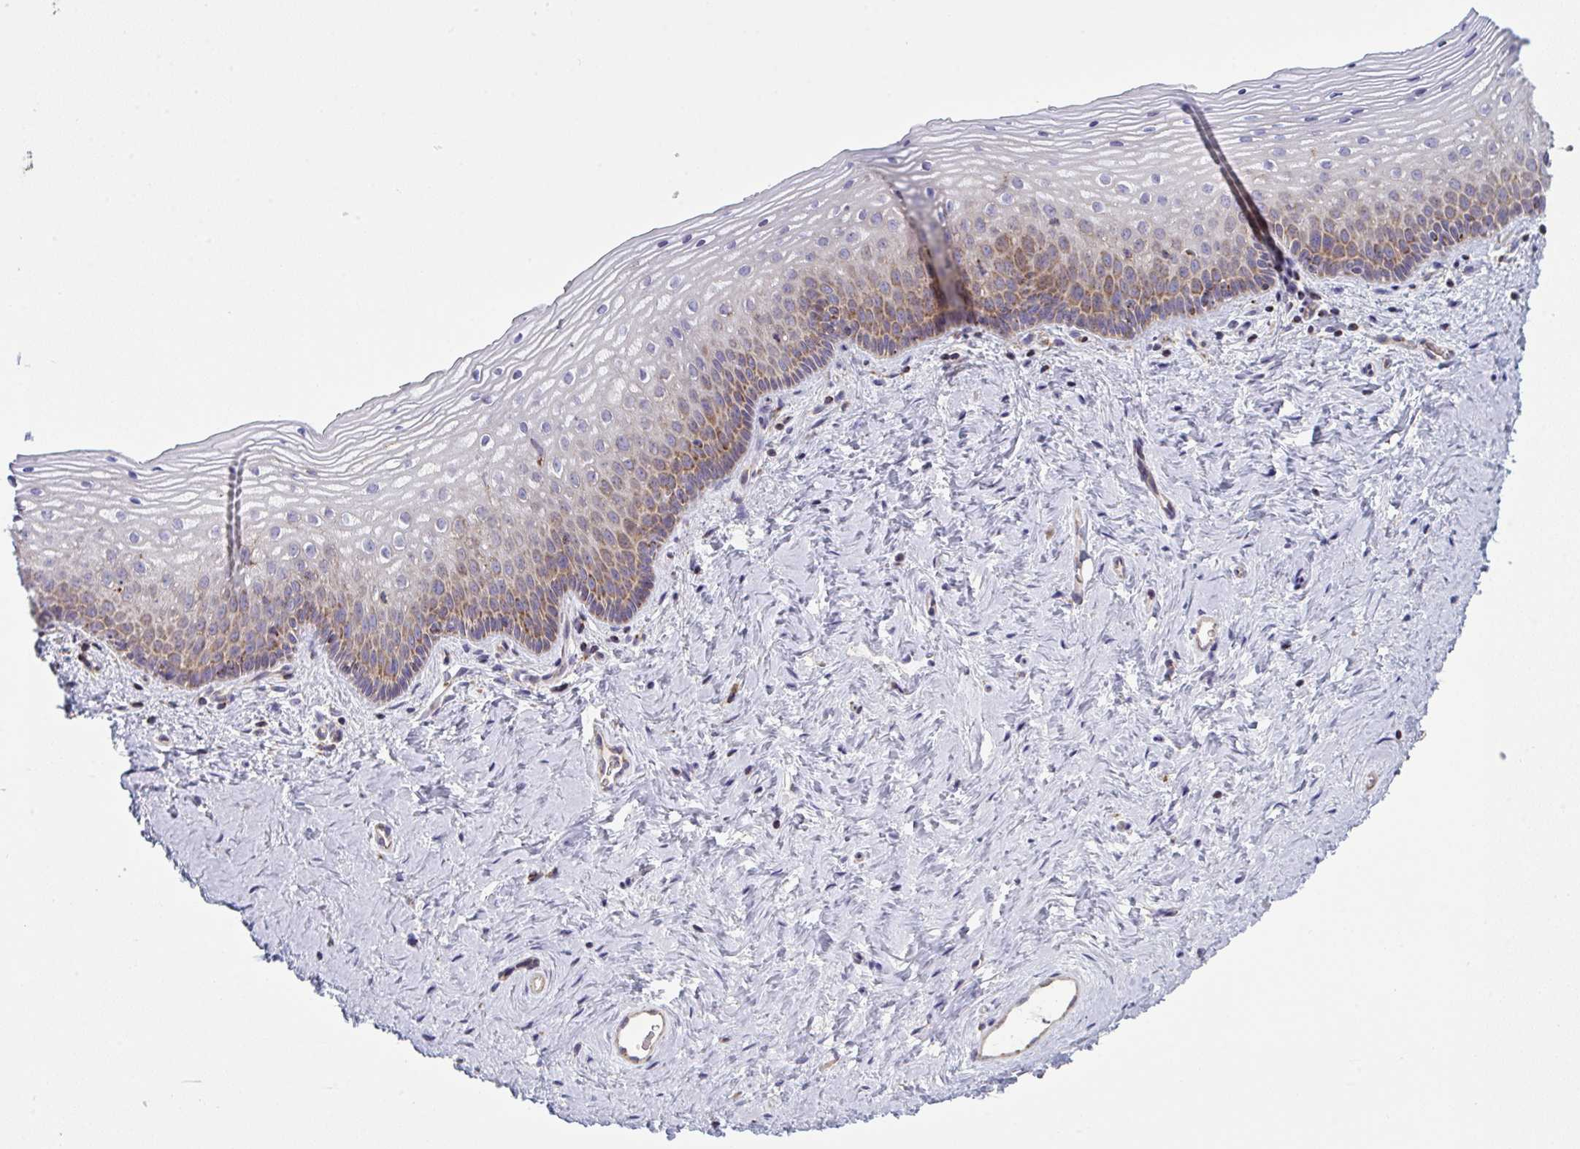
{"staining": {"intensity": "moderate", "quantity": "25%-75%", "location": "cytoplasmic/membranous"}, "tissue": "vagina", "cell_type": "Squamous epithelial cells", "image_type": "normal", "snomed": [{"axis": "morphology", "description": "Normal tissue, NOS"}, {"axis": "topography", "description": "Vagina"}], "caption": "Immunohistochemical staining of normal human vagina demonstrates 25%-75% levels of moderate cytoplasmic/membranous protein staining in approximately 25%-75% of squamous epithelial cells. (Brightfield microscopy of DAB IHC at high magnification).", "gene": "MICOS10", "patient": {"sex": "female", "age": 45}}